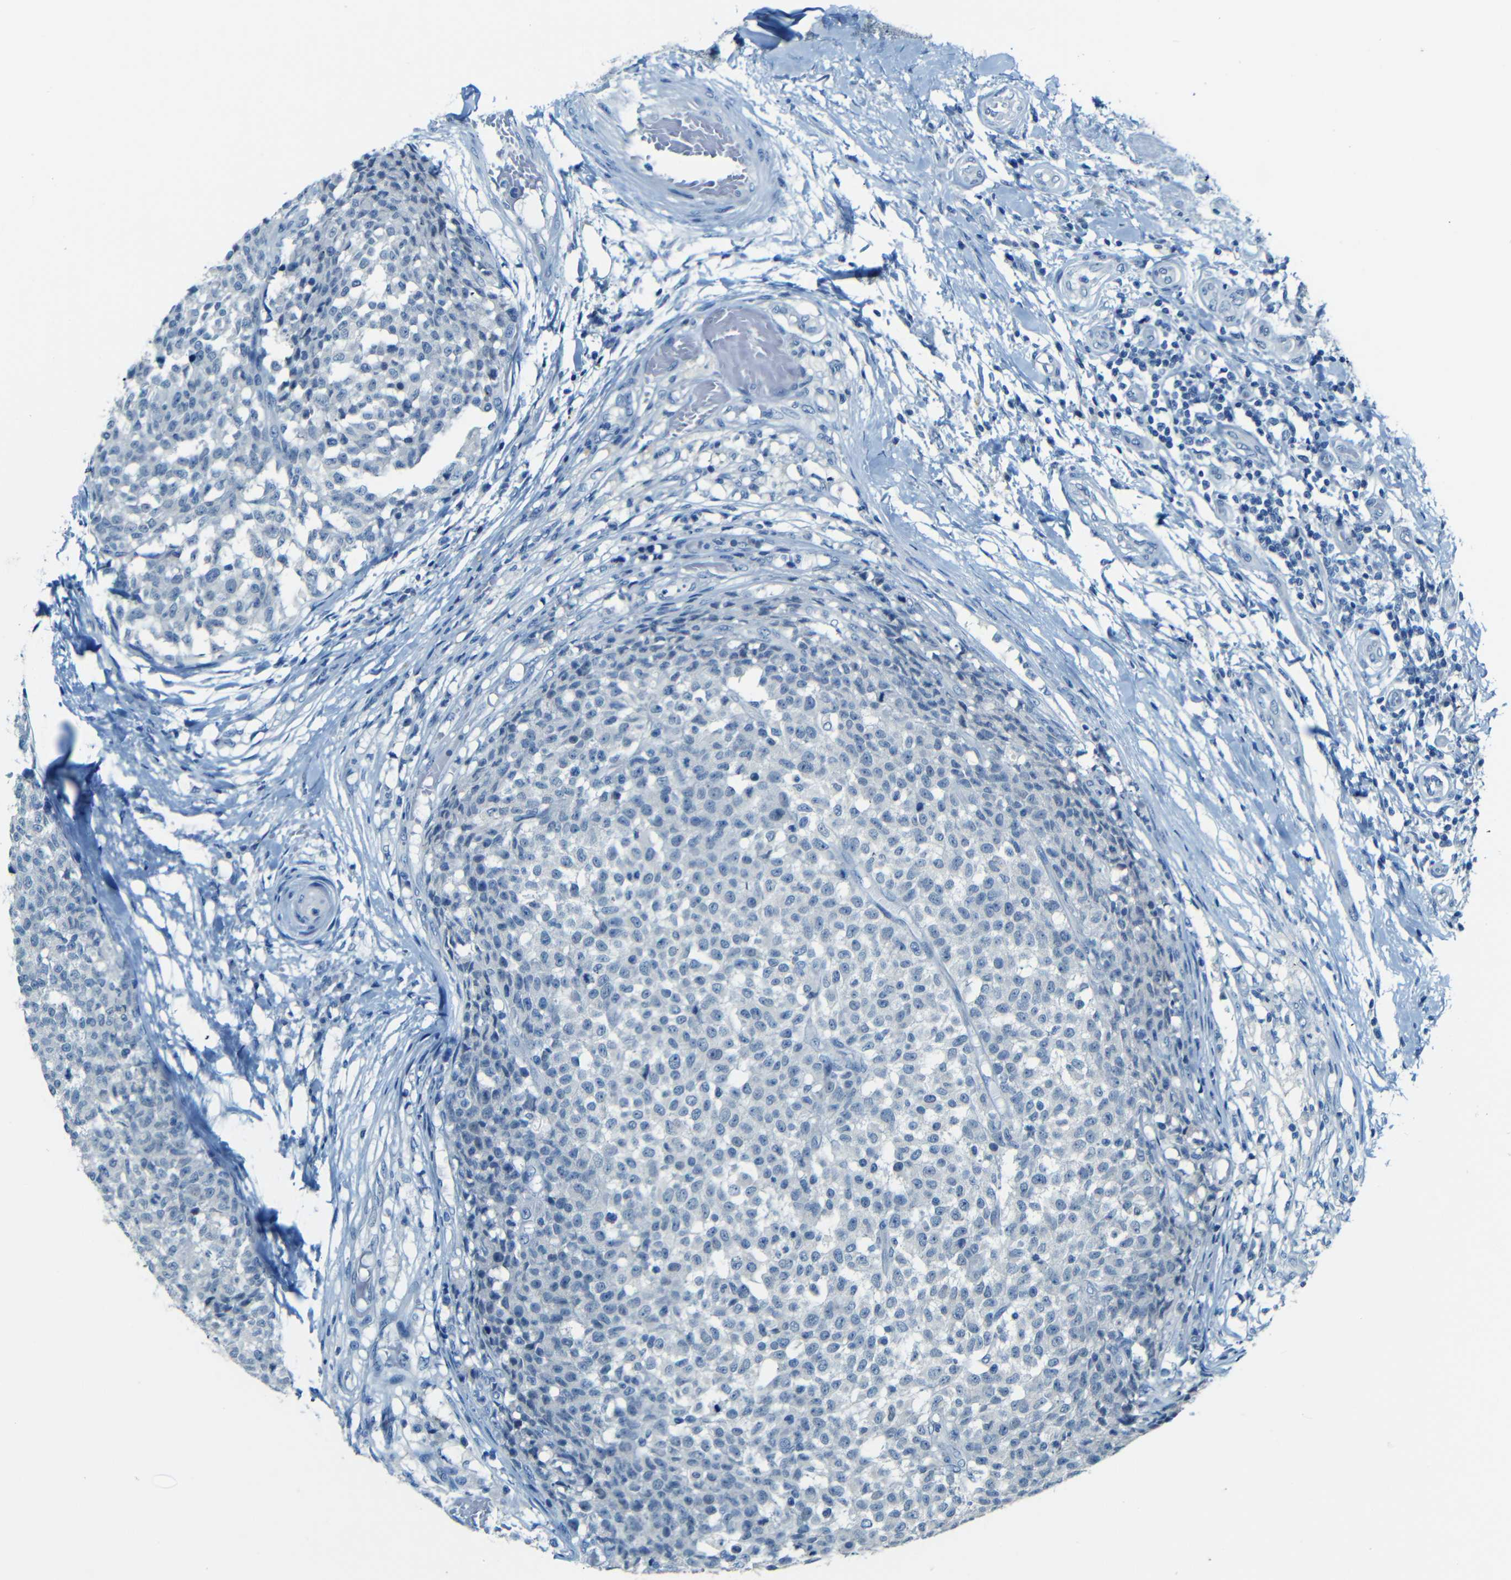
{"staining": {"intensity": "negative", "quantity": "none", "location": "none"}, "tissue": "testis cancer", "cell_type": "Tumor cells", "image_type": "cancer", "snomed": [{"axis": "morphology", "description": "Seminoma, NOS"}, {"axis": "topography", "description": "Testis"}], "caption": "Immunohistochemistry histopathology image of neoplastic tissue: testis cancer stained with DAB displays no significant protein positivity in tumor cells.", "gene": "ZMAT1", "patient": {"sex": "male", "age": 59}}